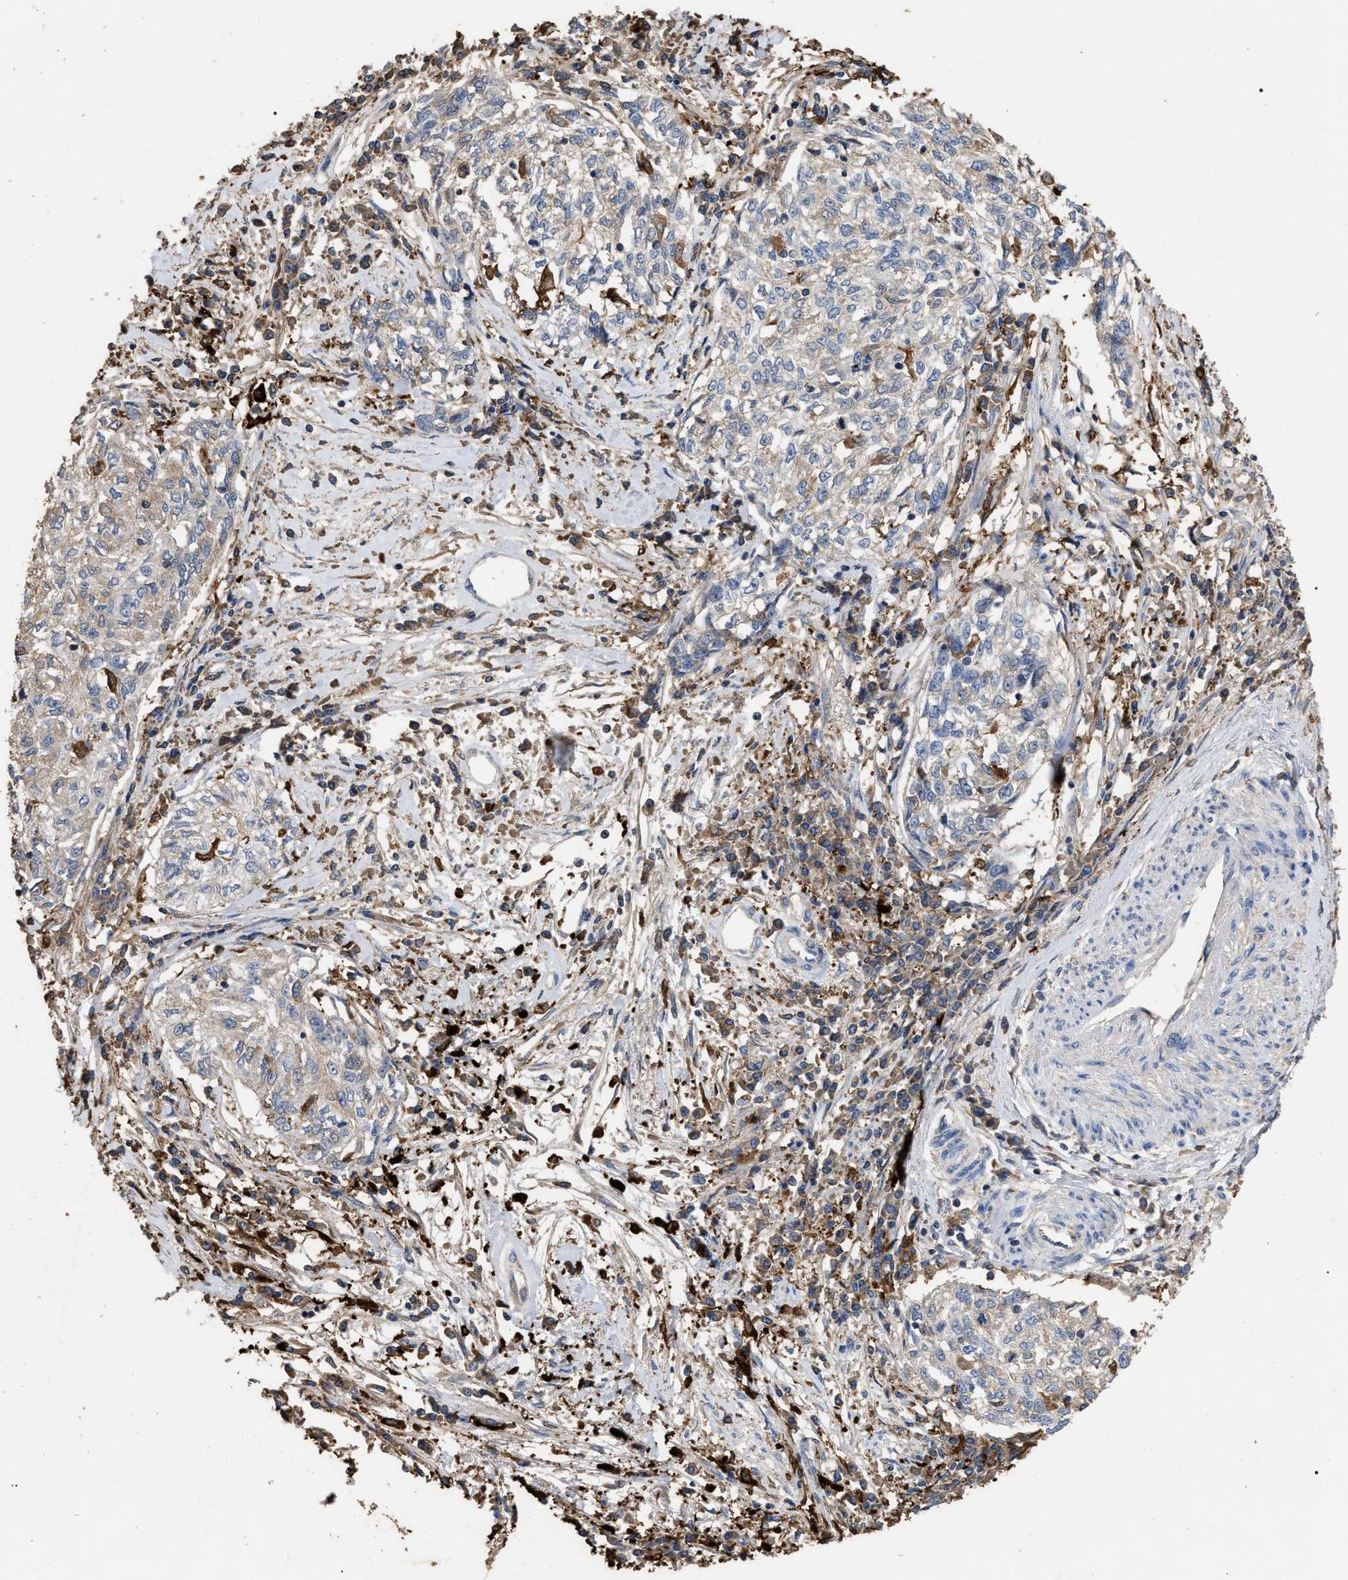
{"staining": {"intensity": "negative", "quantity": "none", "location": "none"}, "tissue": "cervical cancer", "cell_type": "Tumor cells", "image_type": "cancer", "snomed": [{"axis": "morphology", "description": "Squamous cell carcinoma, NOS"}, {"axis": "topography", "description": "Cervix"}], "caption": "A micrograph of human cervical squamous cell carcinoma is negative for staining in tumor cells.", "gene": "GPR179", "patient": {"sex": "female", "age": 57}}